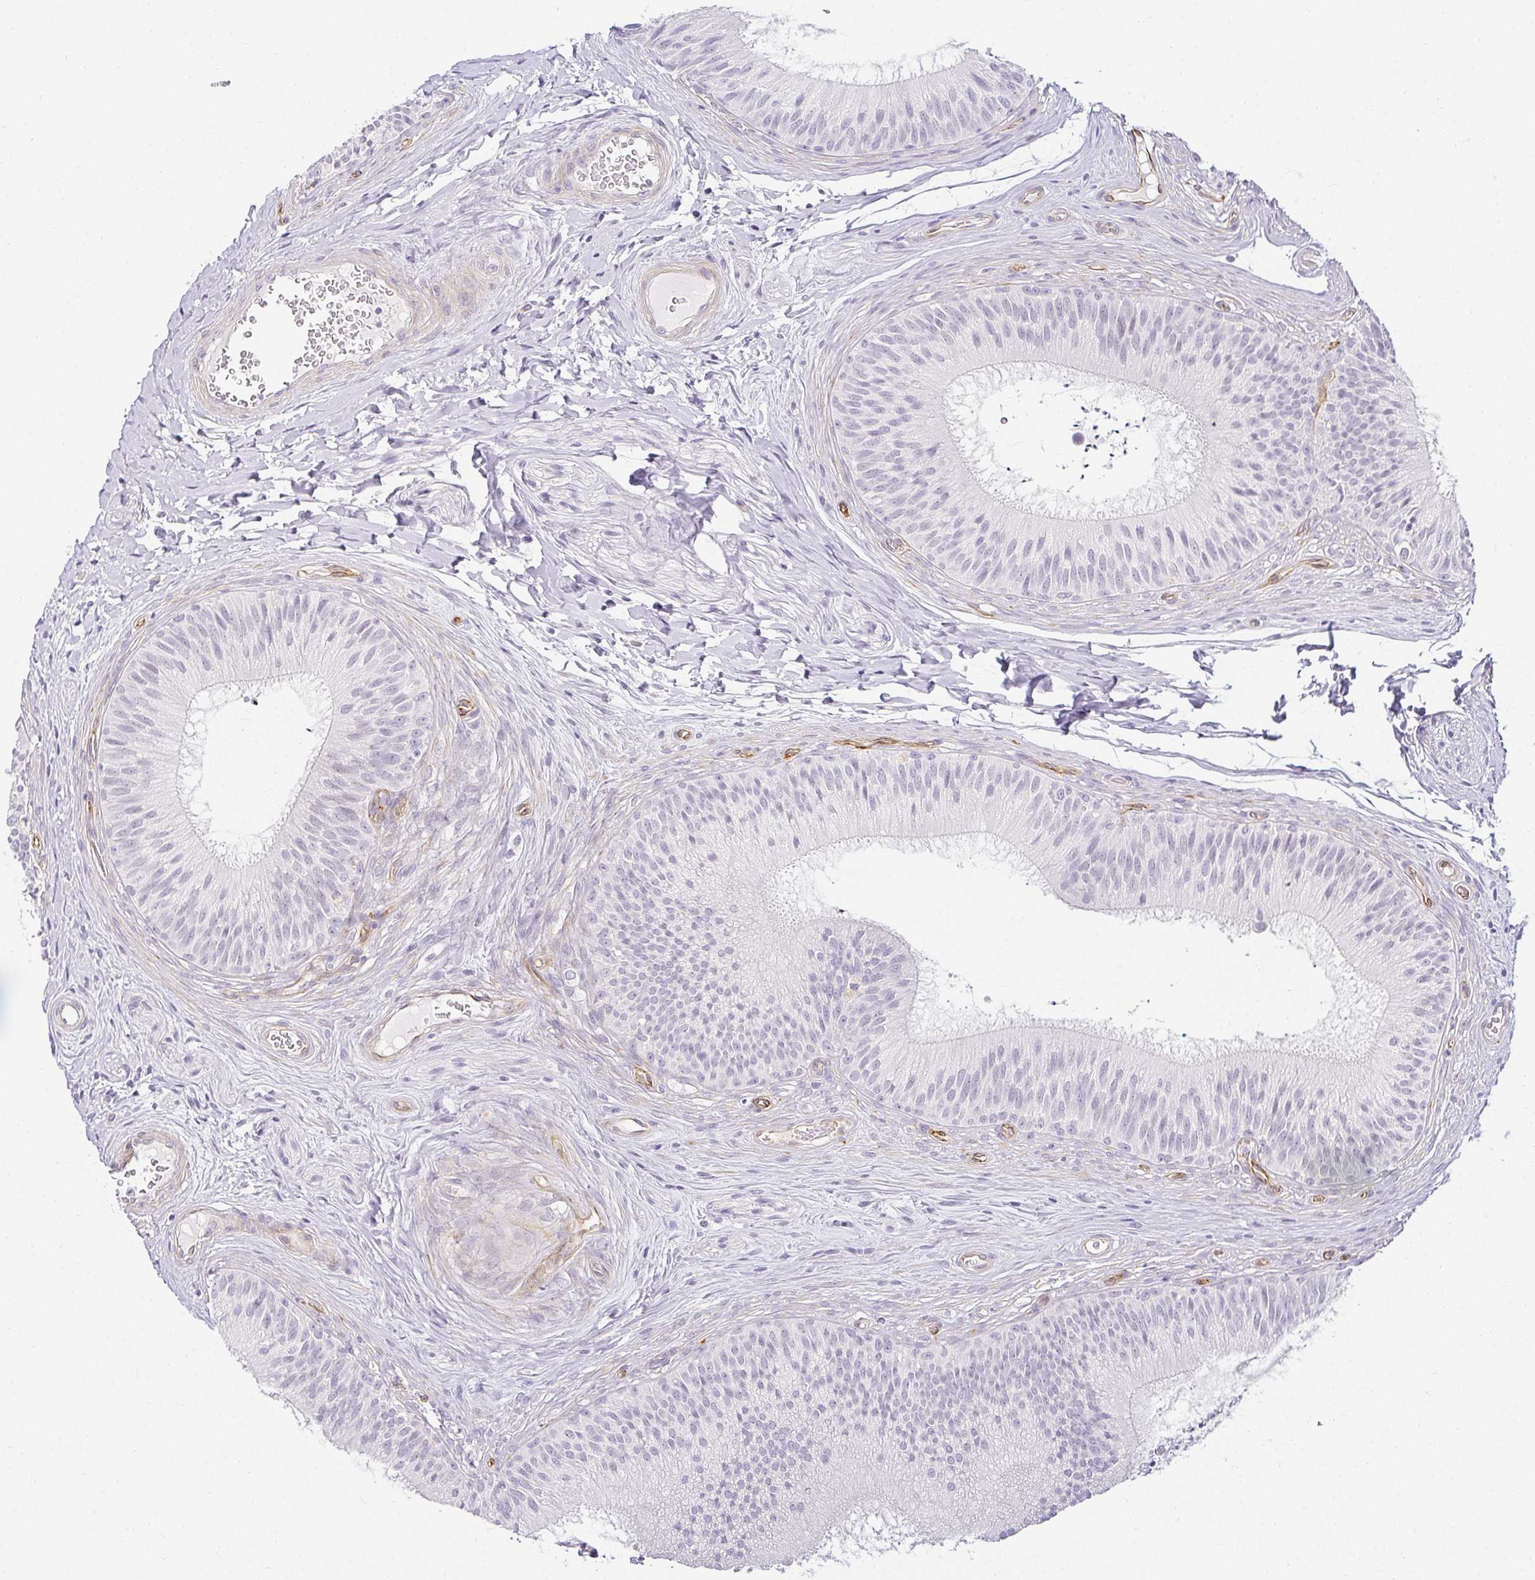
{"staining": {"intensity": "negative", "quantity": "none", "location": "none"}, "tissue": "epididymis", "cell_type": "Glandular cells", "image_type": "normal", "snomed": [{"axis": "morphology", "description": "Normal tissue, NOS"}, {"axis": "topography", "description": "Epididymis"}], "caption": "High power microscopy photomicrograph of an immunohistochemistry (IHC) histopathology image of unremarkable epididymis, revealing no significant expression in glandular cells.", "gene": "ACAN", "patient": {"sex": "male", "age": 24}}